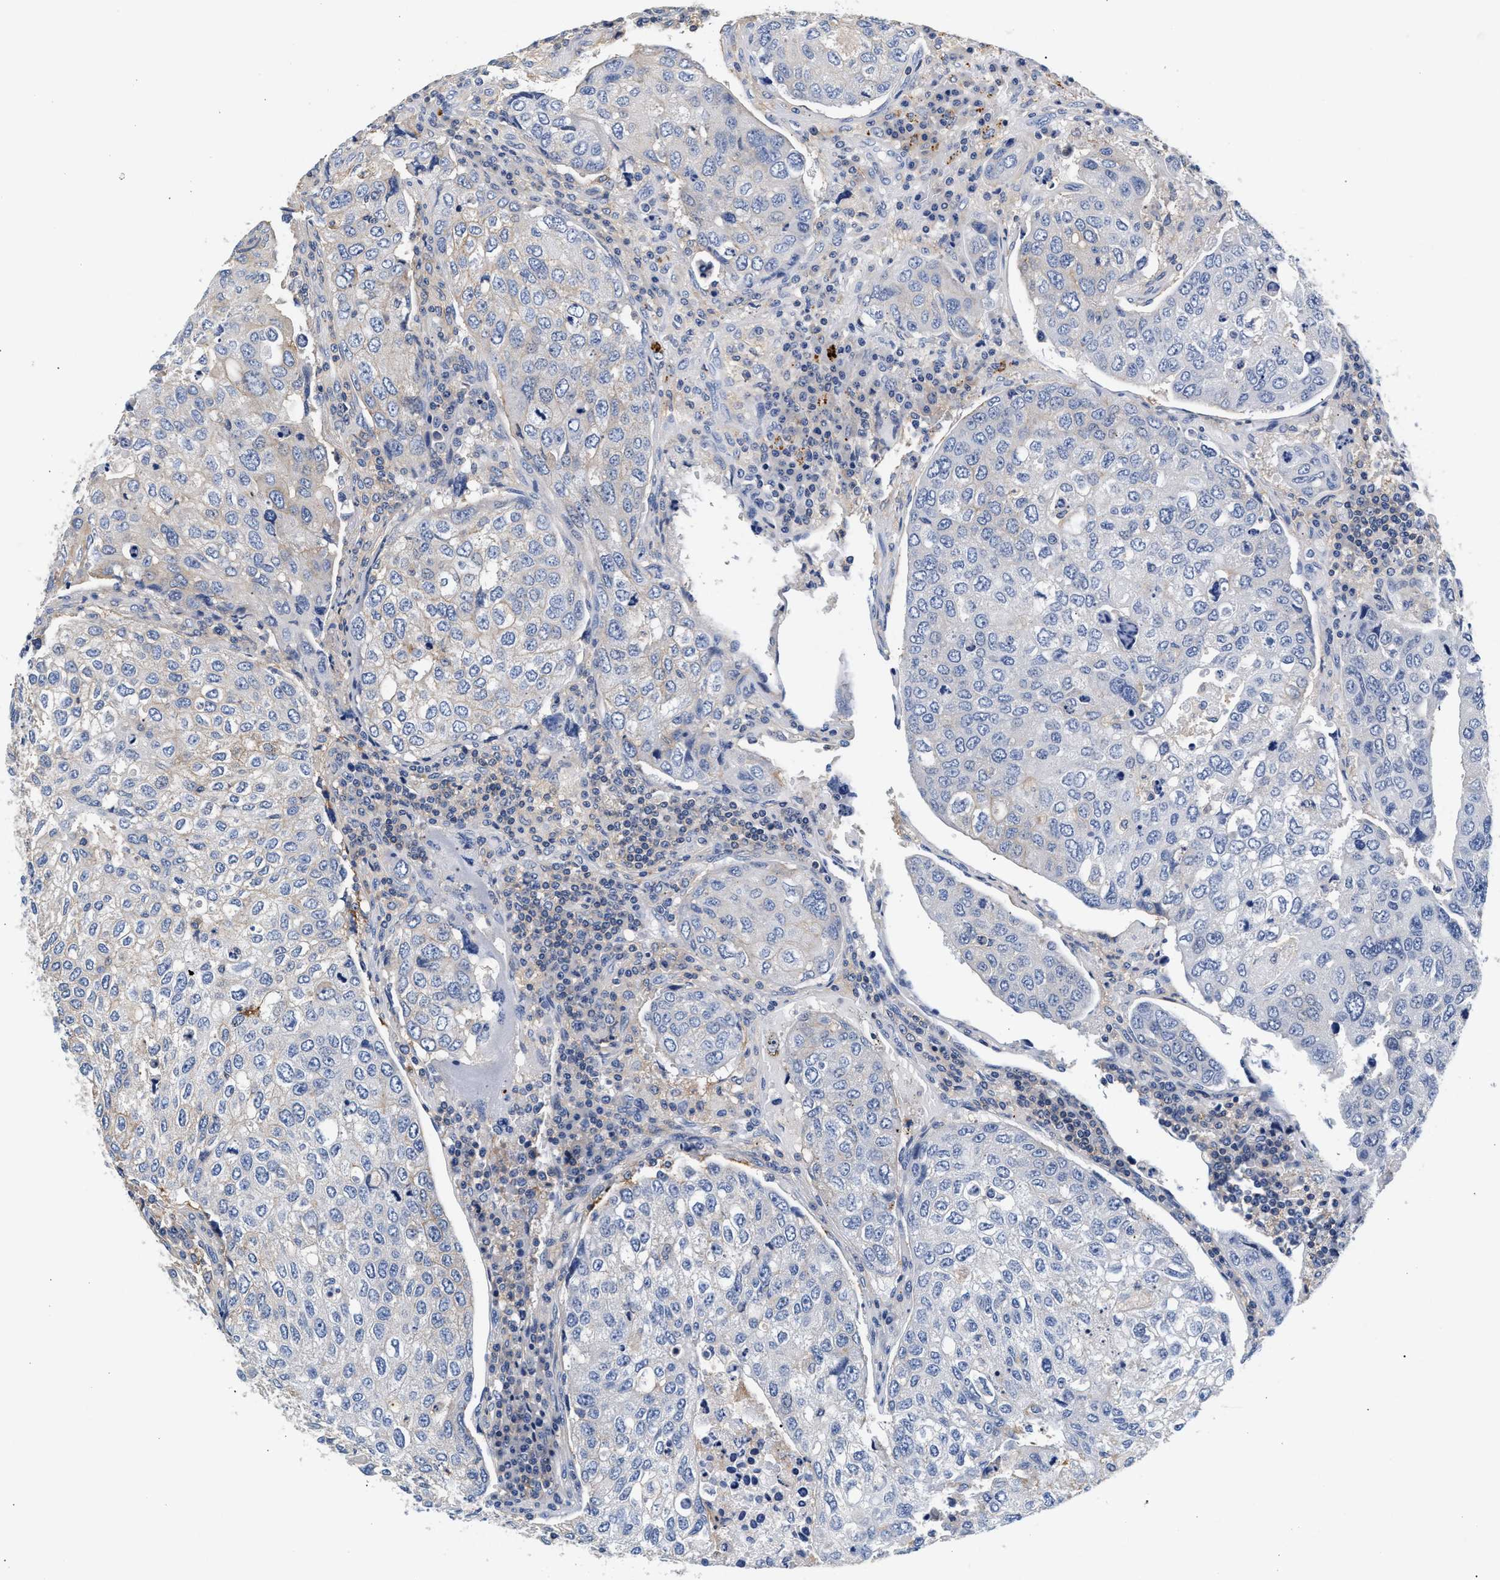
{"staining": {"intensity": "weak", "quantity": "<25%", "location": "cytoplasmic/membranous"}, "tissue": "urothelial cancer", "cell_type": "Tumor cells", "image_type": "cancer", "snomed": [{"axis": "morphology", "description": "Urothelial carcinoma, High grade"}, {"axis": "topography", "description": "Lymph node"}, {"axis": "topography", "description": "Urinary bladder"}], "caption": "Human urothelial cancer stained for a protein using immunohistochemistry (IHC) shows no positivity in tumor cells.", "gene": "GNAI3", "patient": {"sex": "male", "age": 51}}